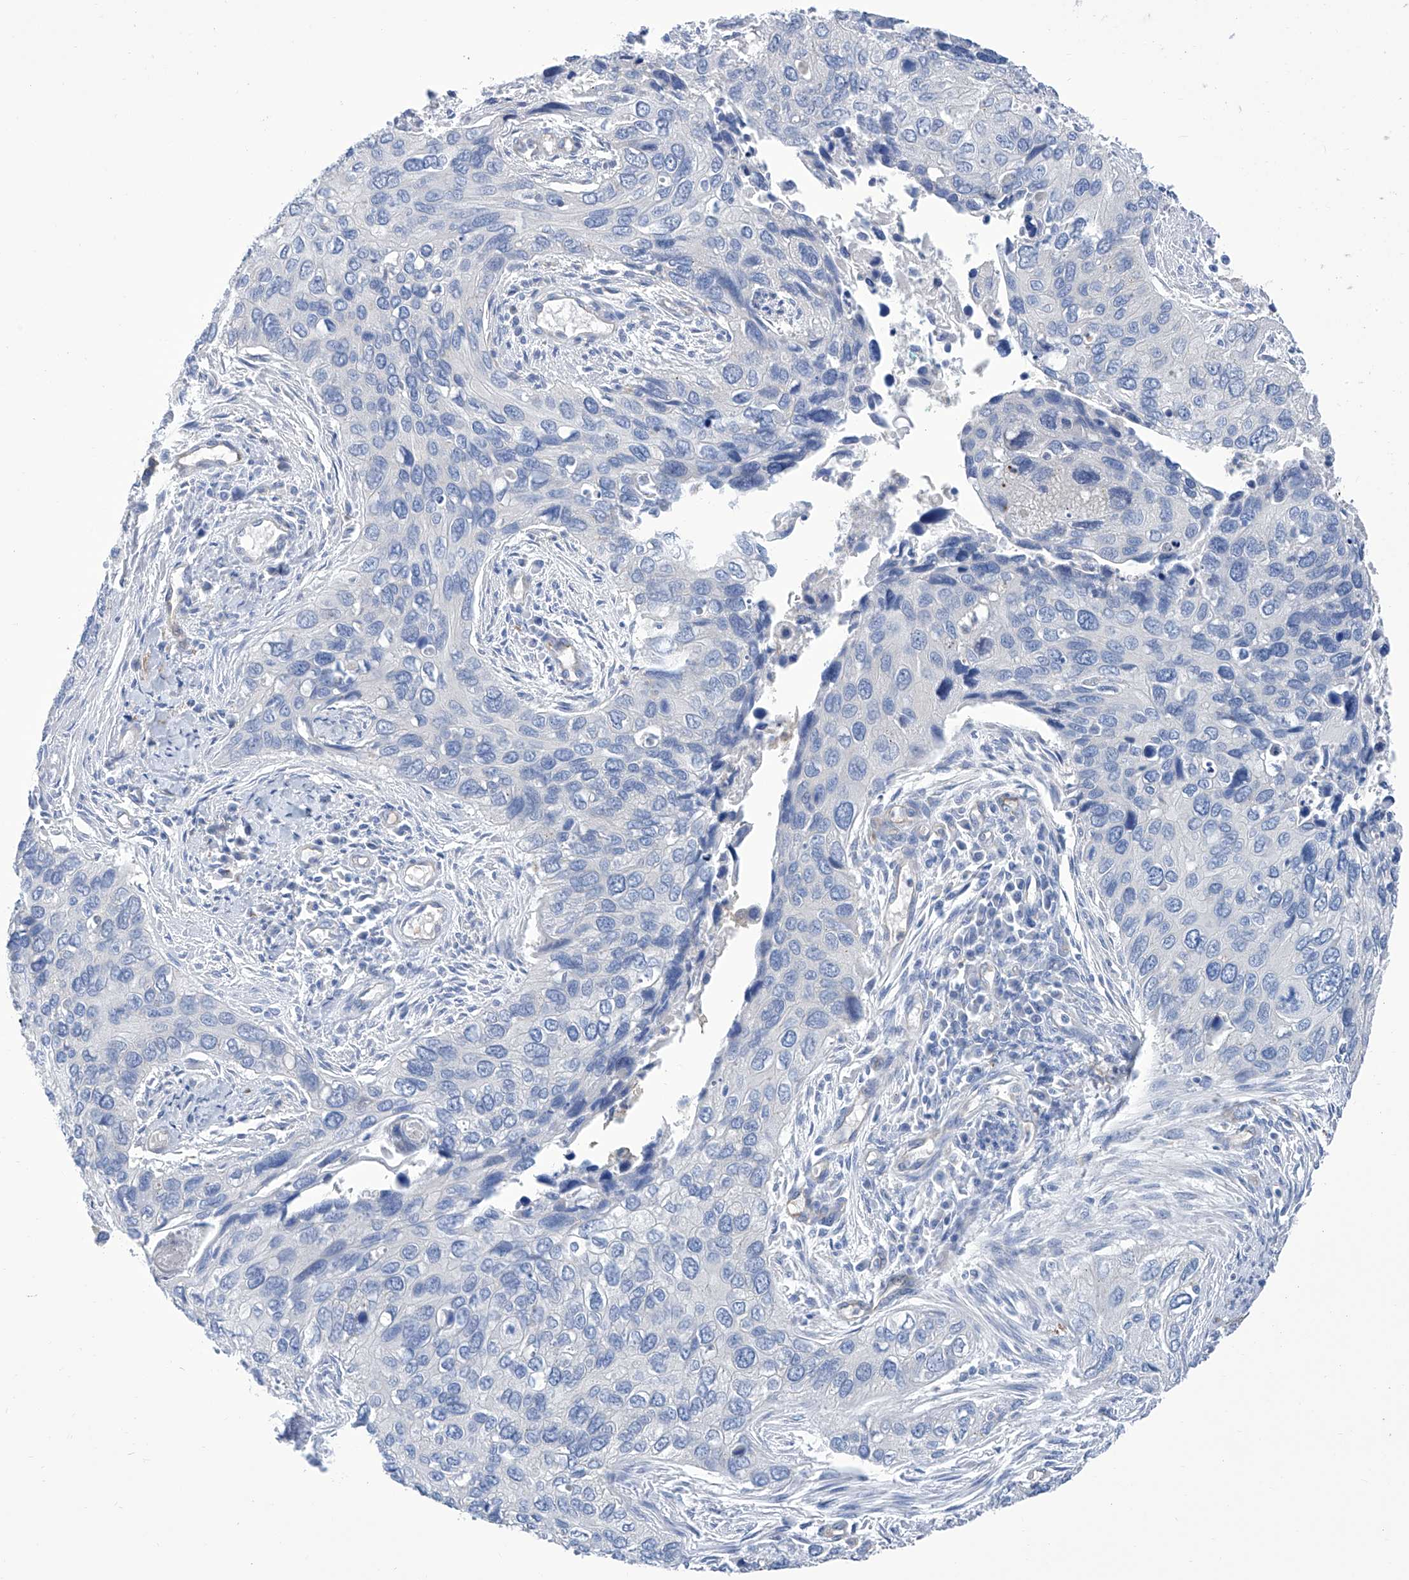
{"staining": {"intensity": "negative", "quantity": "none", "location": "none"}, "tissue": "cervical cancer", "cell_type": "Tumor cells", "image_type": "cancer", "snomed": [{"axis": "morphology", "description": "Squamous cell carcinoma, NOS"}, {"axis": "topography", "description": "Cervix"}], "caption": "Immunohistochemical staining of human squamous cell carcinoma (cervical) demonstrates no significant staining in tumor cells.", "gene": "SMS", "patient": {"sex": "female", "age": 55}}